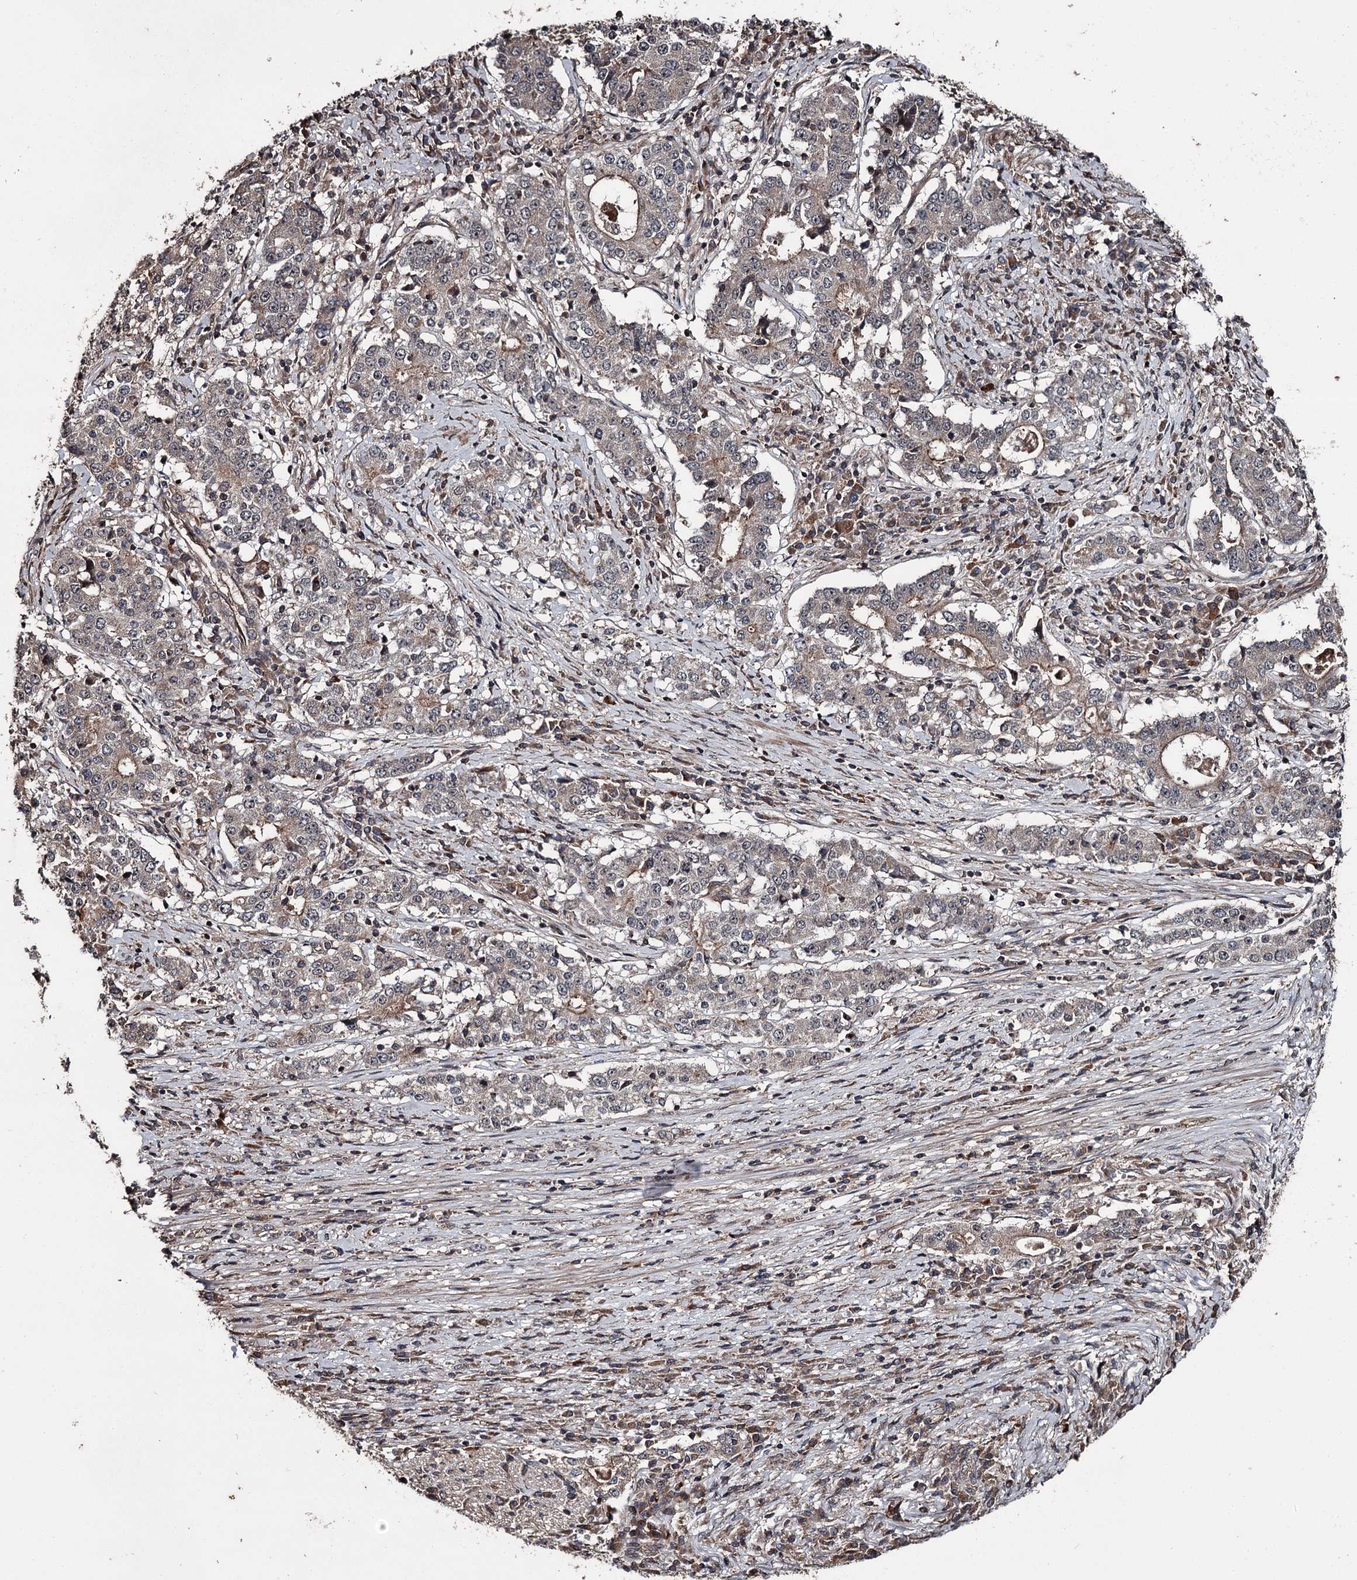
{"staining": {"intensity": "weak", "quantity": ">75%", "location": "cytoplasmic/membranous"}, "tissue": "stomach cancer", "cell_type": "Tumor cells", "image_type": "cancer", "snomed": [{"axis": "morphology", "description": "Adenocarcinoma, NOS"}, {"axis": "topography", "description": "Stomach"}], "caption": "Weak cytoplasmic/membranous protein expression is identified in about >75% of tumor cells in adenocarcinoma (stomach).", "gene": "RAB21", "patient": {"sex": "male", "age": 59}}